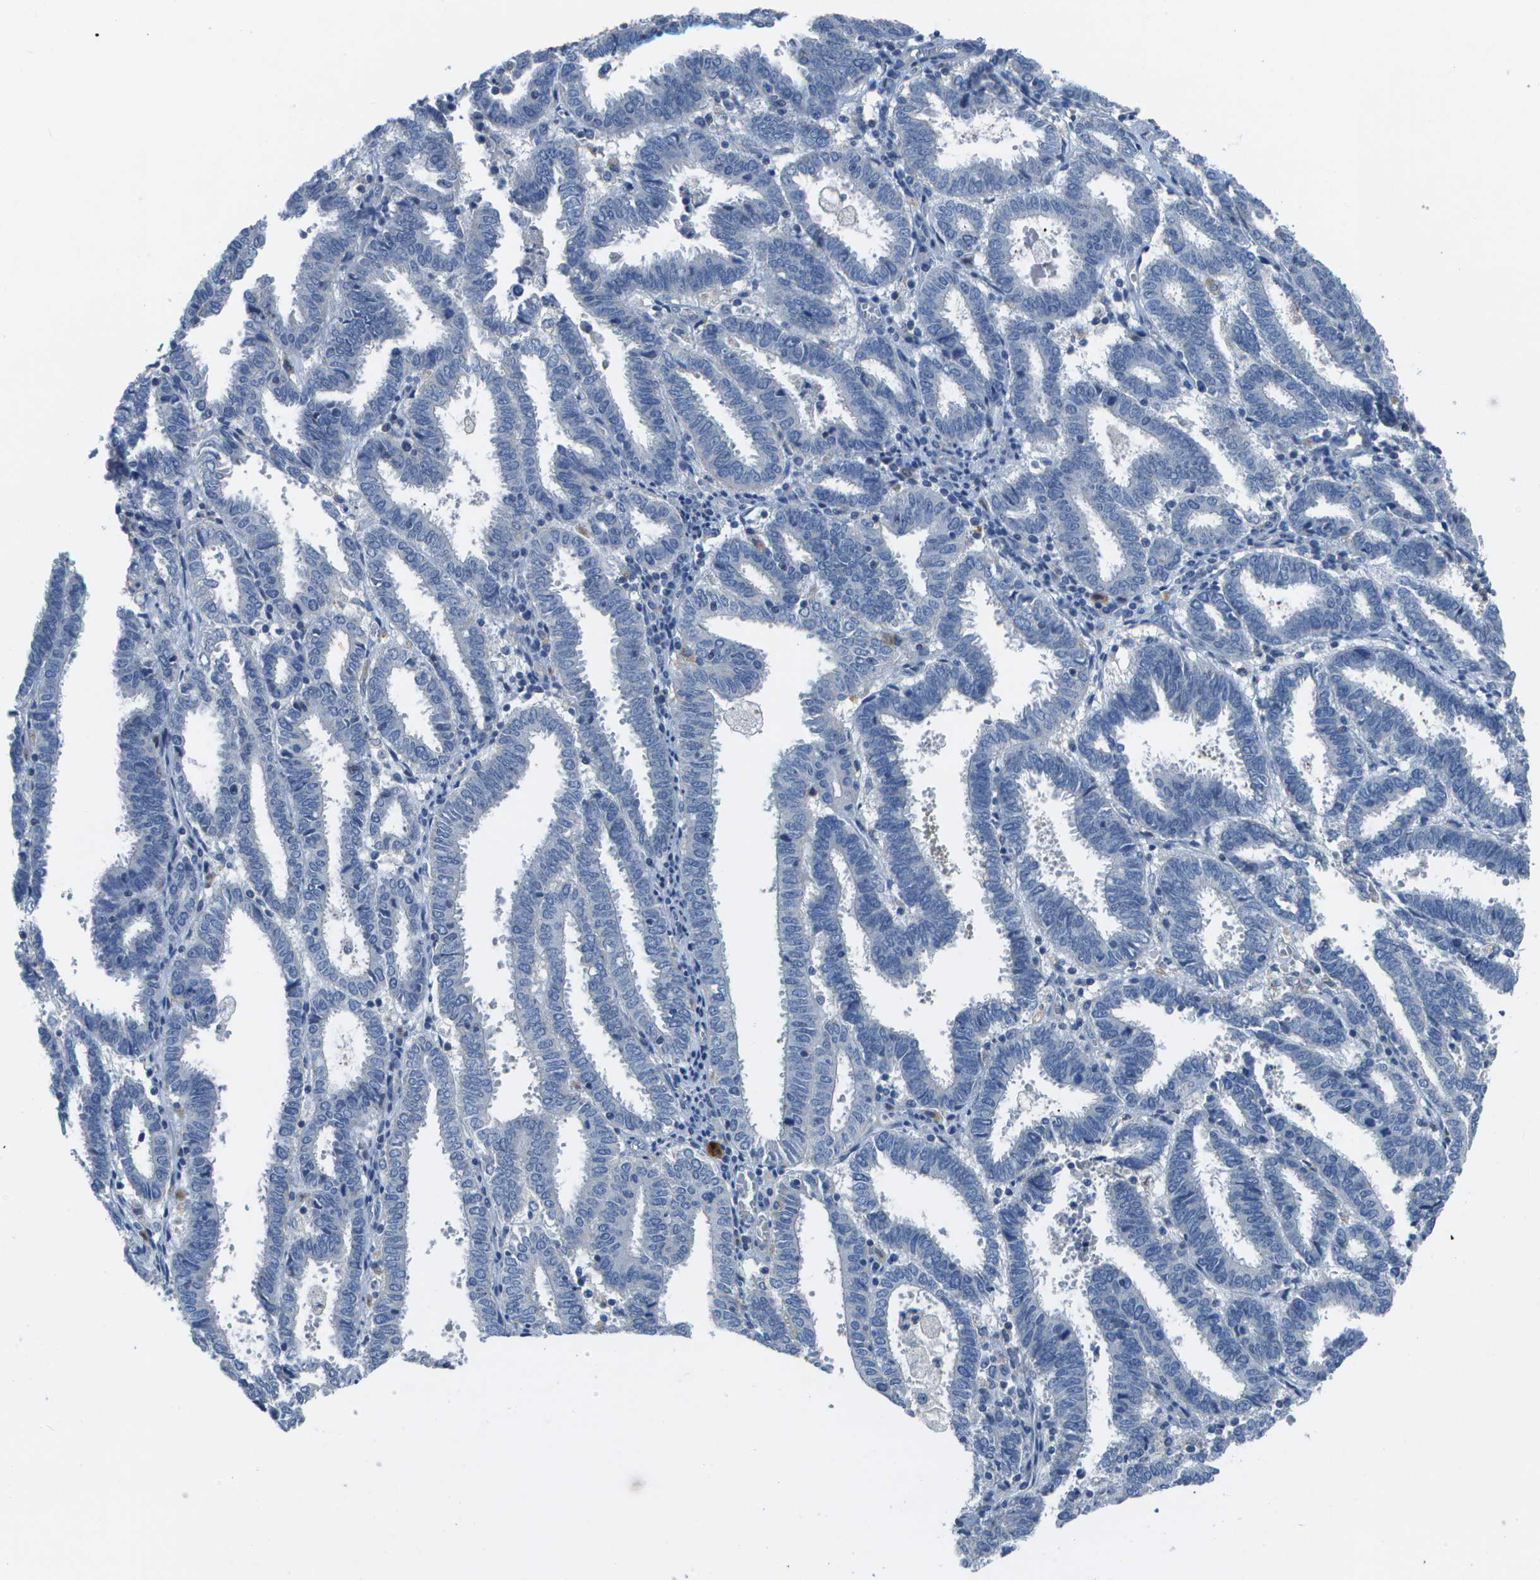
{"staining": {"intensity": "negative", "quantity": "none", "location": "none"}, "tissue": "endometrial cancer", "cell_type": "Tumor cells", "image_type": "cancer", "snomed": [{"axis": "morphology", "description": "Adenocarcinoma, NOS"}, {"axis": "topography", "description": "Uterus"}], "caption": "Tumor cells show no significant expression in adenocarcinoma (endometrial).", "gene": "DCT", "patient": {"sex": "female", "age": 83}}